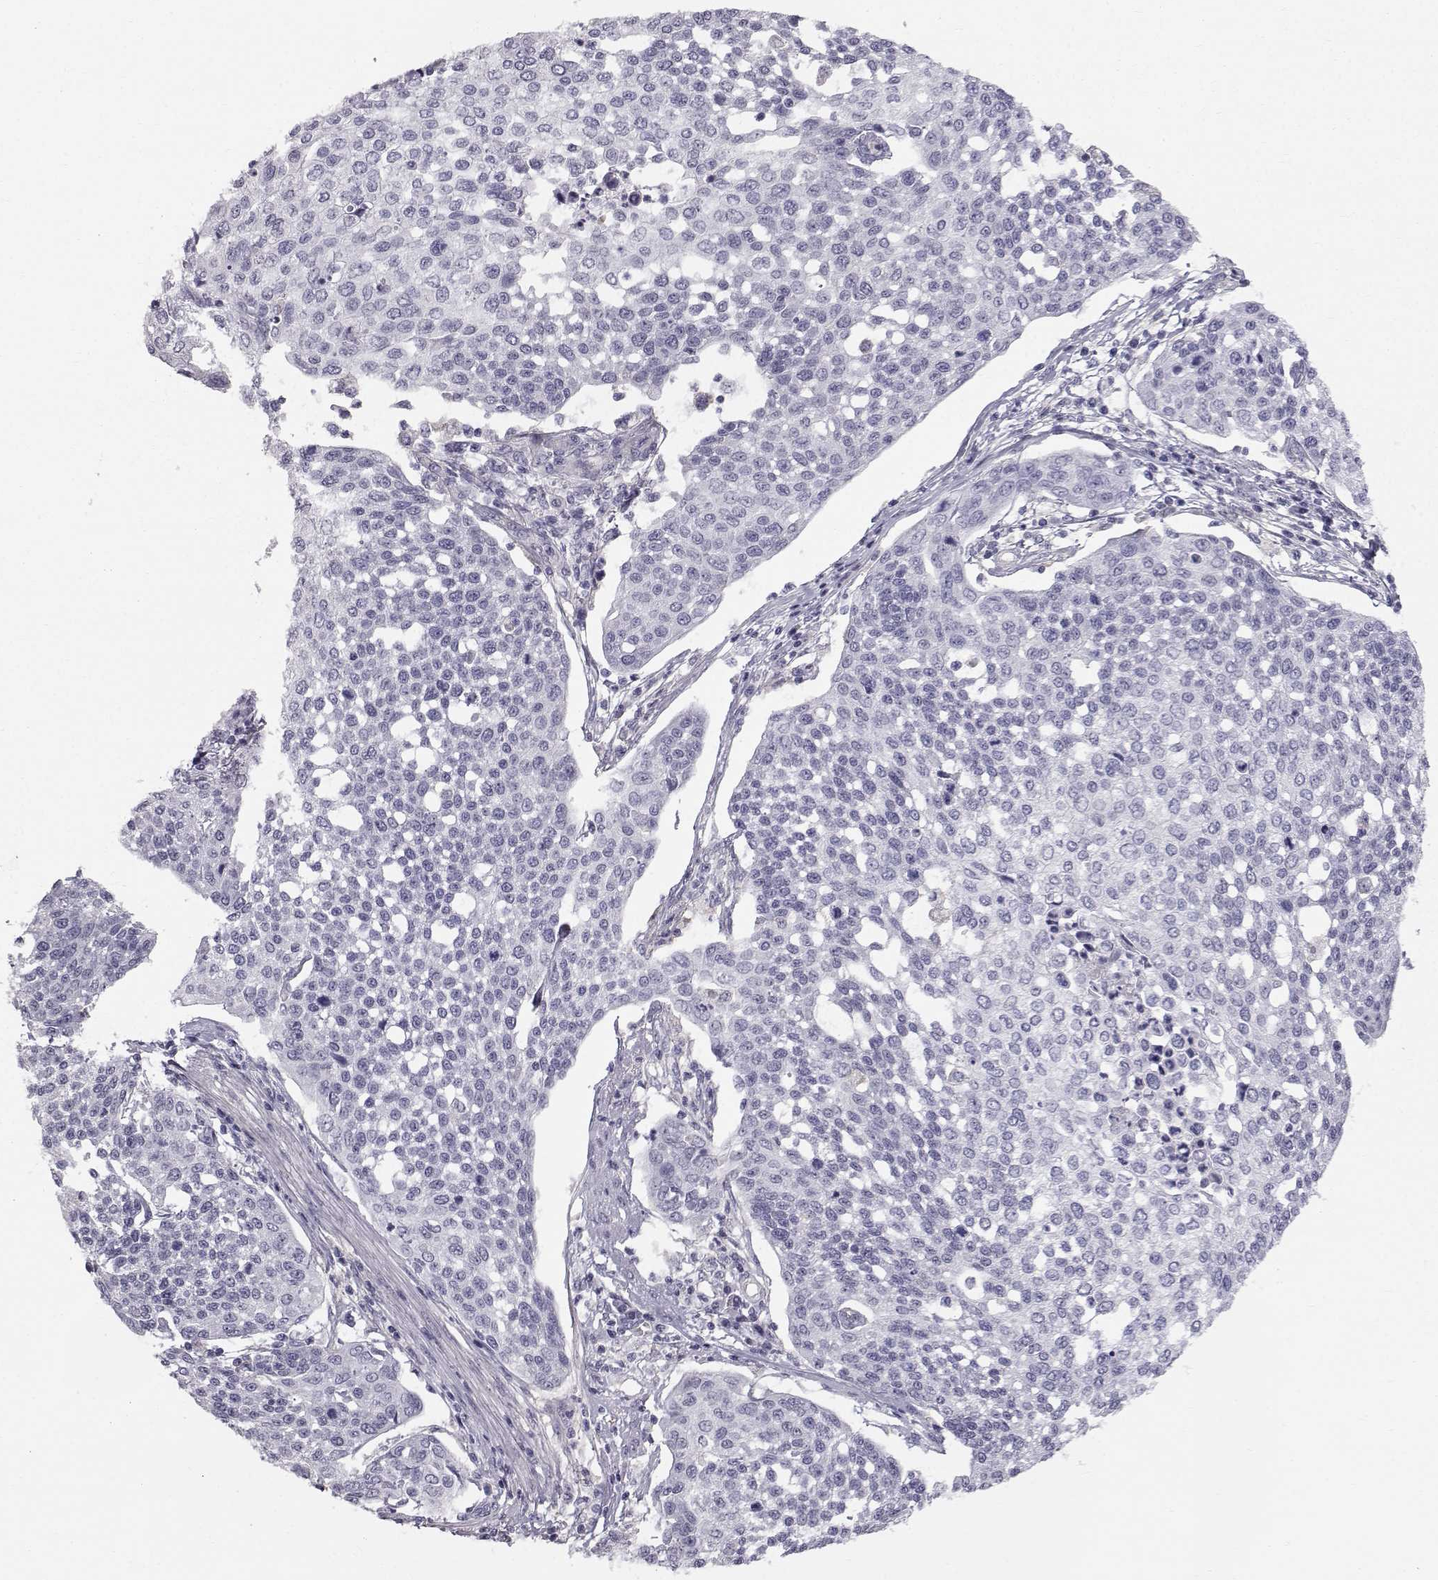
{"staining": {"intensity": "negative", "quantity": "none", "location": "none"}, "tissue": "cervical cancer", "cell_type": "Tumor cells", "image_type": "cancer", "snomed": [{"axis": "morphology", "description": "Squamous cell carcinoma, NOS"}, {"axis": "topography", "description": "Cervix"}], "caption": "Tumor cells show no significant protein expression in cervical squamous cell carcinoma.", "gene": "SPDYE4", "patient": {"sex": "female", "age": 34}}